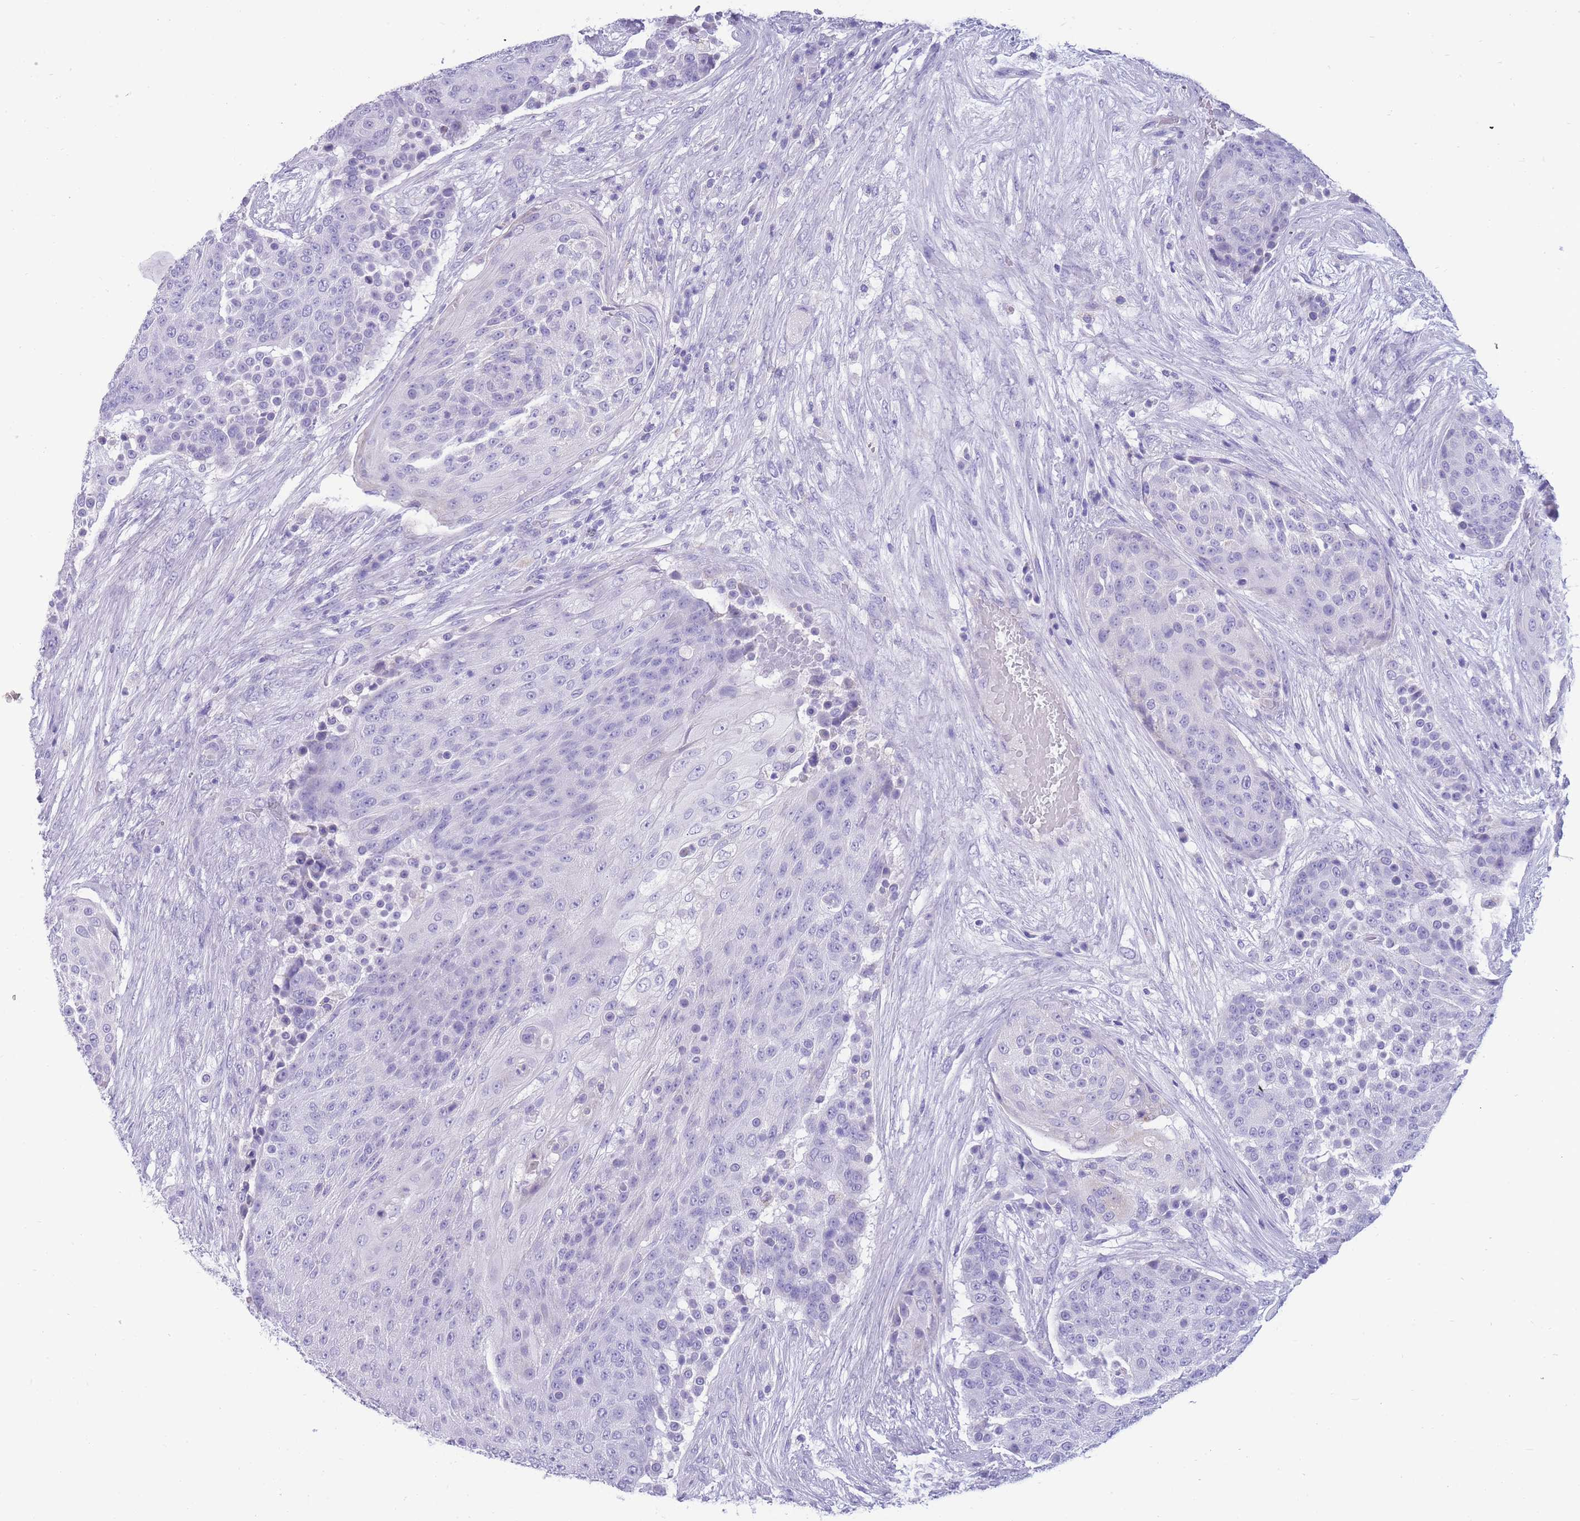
{"staining": {"intensity": "negative", "quantity": "none", "location": "none"}, "tissue": "urothelial cancer", "cell_type": "Tumor cells", "image_type": "cancer", "snomed": [{"axis": "morphology", "description": "Urothelial carcinoma, High grade"}, {"axis": "topography", "description": "Urinary bladder"}], "caption": "Protein analysis of urothelial cancer shows no significant positivity in tumor cells. (Brightfield microscopy of DAB immunohistochemistry (IHC) at high magnification).", "gene": "INTS2", "patient": {"sex": "female", "age": 63}}